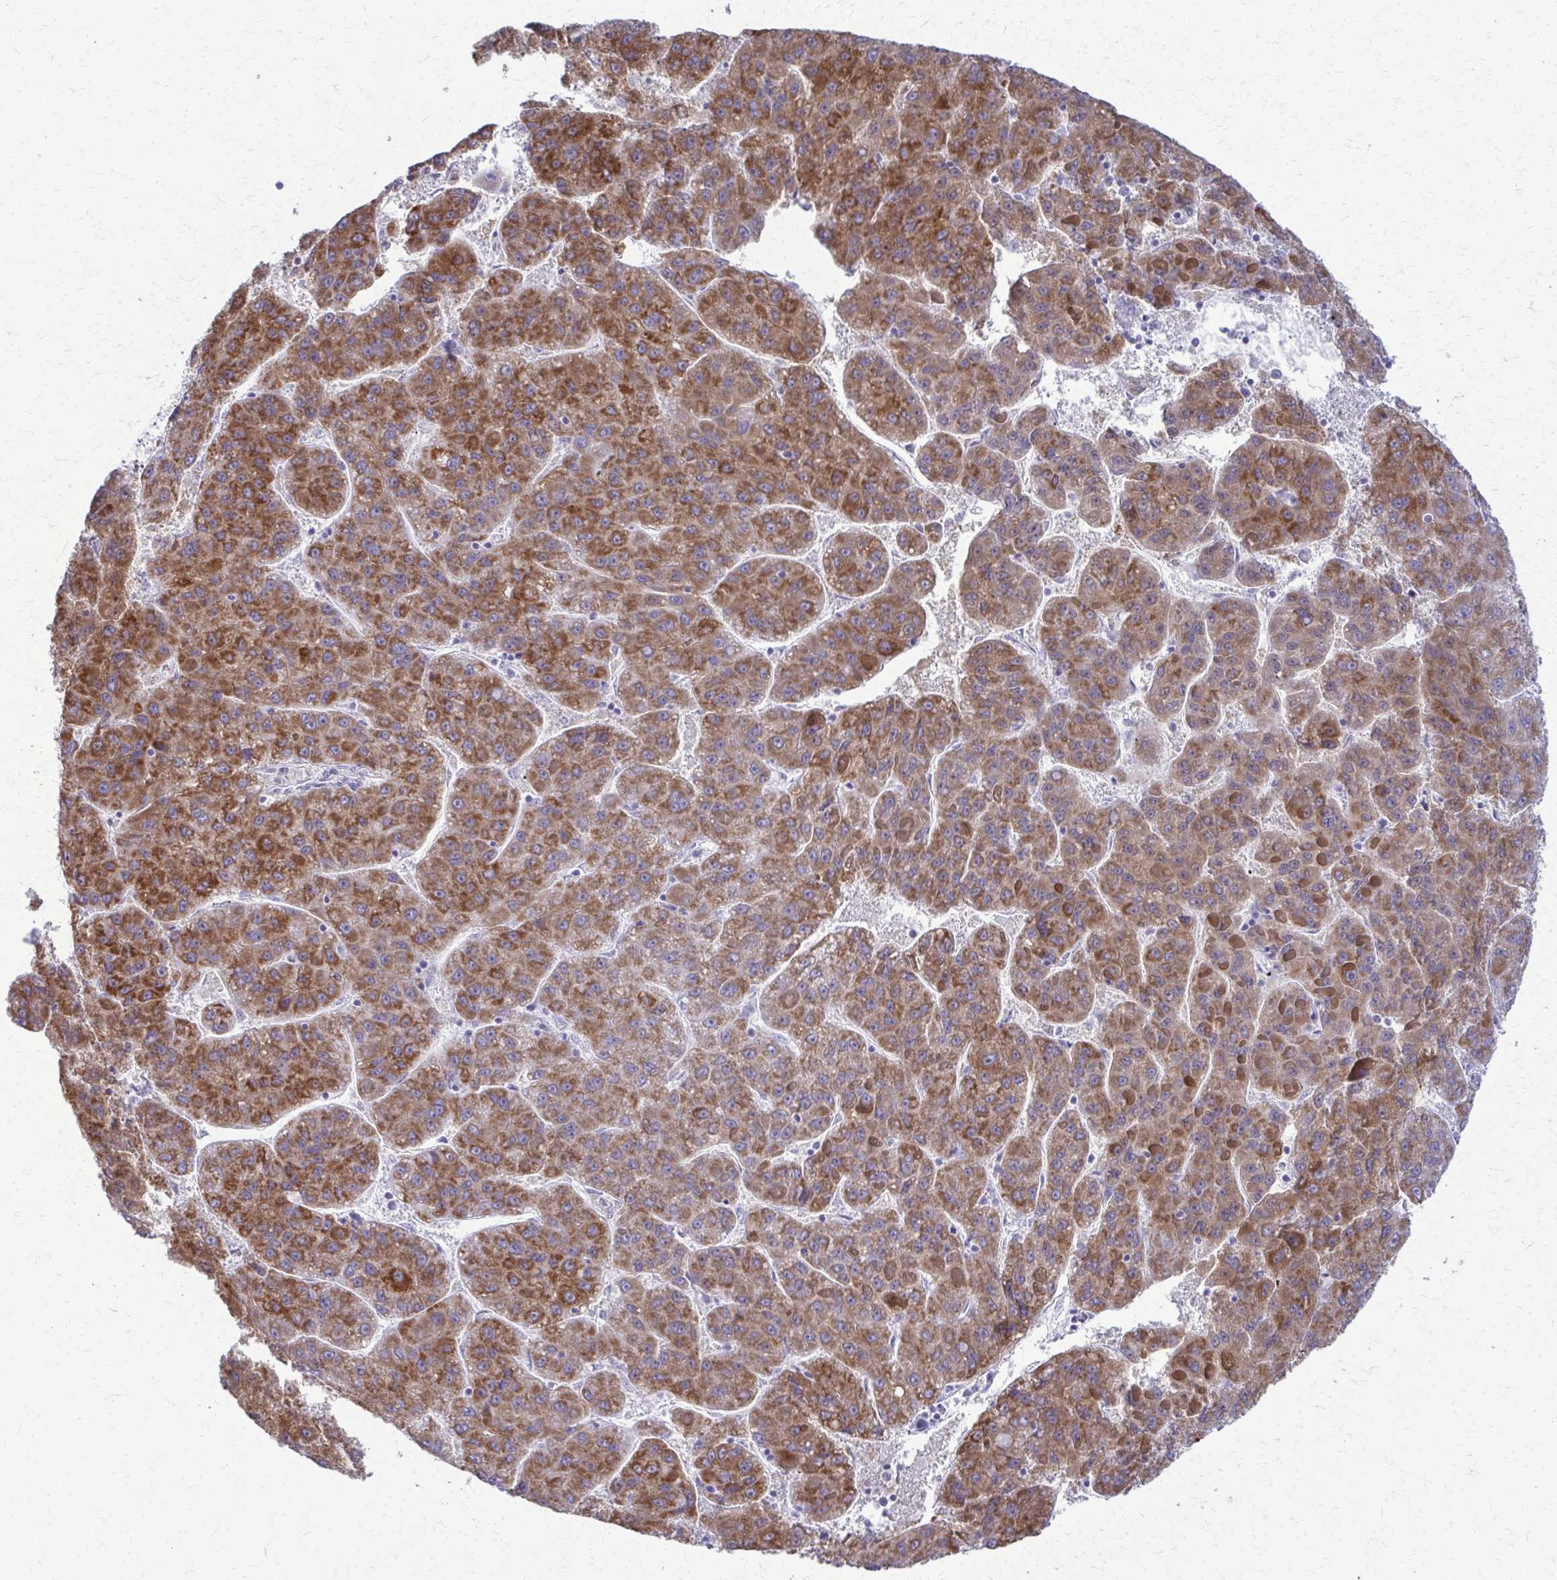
{"staining": {"intensity": "strong", "quantity": ">75%", "location": "cytoplasmic/membranous"}, "tissue": "liver cancer", "cell_type": "Tumor cells", "image_type": "cancer", "snomed": [{"axis": "morphology", "description": "Carcinoma, Hepatocellular, NOS"}, {"axis": "topography", "description": "Liver"}], "caption": "About >75% of tumor cells in human liver hepatocellular carcinoma show strong cytoplasmic/membranous protein staining as visualized by brown immunohistochemical staining.", "gene": "ACSM2B", "patient": {"sex": "female", "age": 82}}